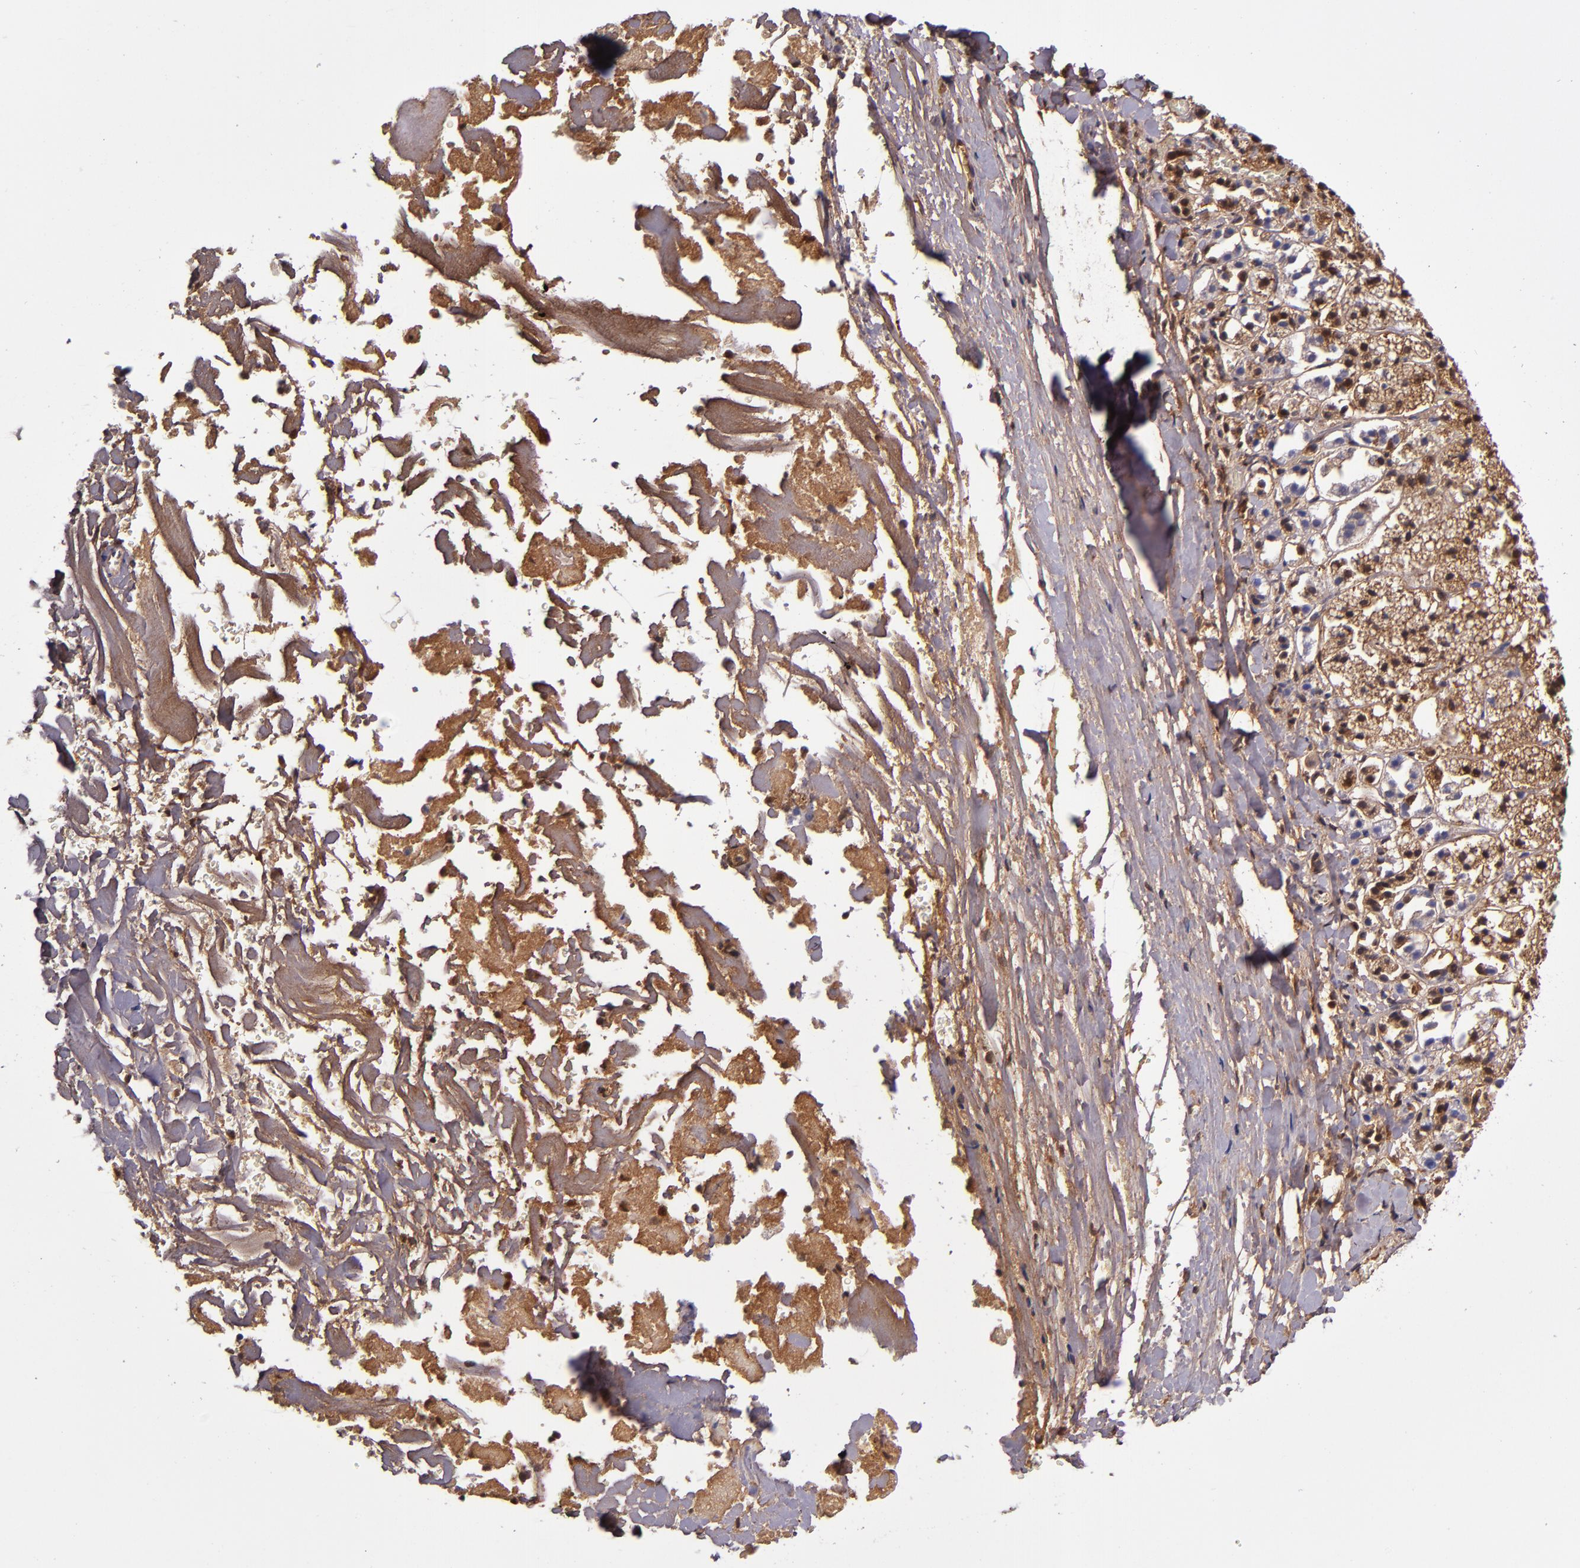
{"staining": {"intensity": "moderate", "quantity": "25%-75%", "location": "cytoplasmic/membranous"}, "tissue": "adrenal gland", "cell_type": "Glandular cells", "image_type": "normal", "snomed": [{"axis": "morphology", "description": "Normal tissue, NOS"}, {"axis": "topography", "description": "Adrenal gland"}], "caption": "An immunohistochemistry (IHC) photomicrograph of unremarkable tissue is shown. Protein staining in brown highlights moderate cytoplasmic/membranous positivity in adrenal gland within glandular cells. (Stains: DAB in brown, nuclei in blue, Microscopy: brightfield microscopy at high magnification).", "gene": "CLEC3B", "patient": {"sex": "female", "age": 44}}